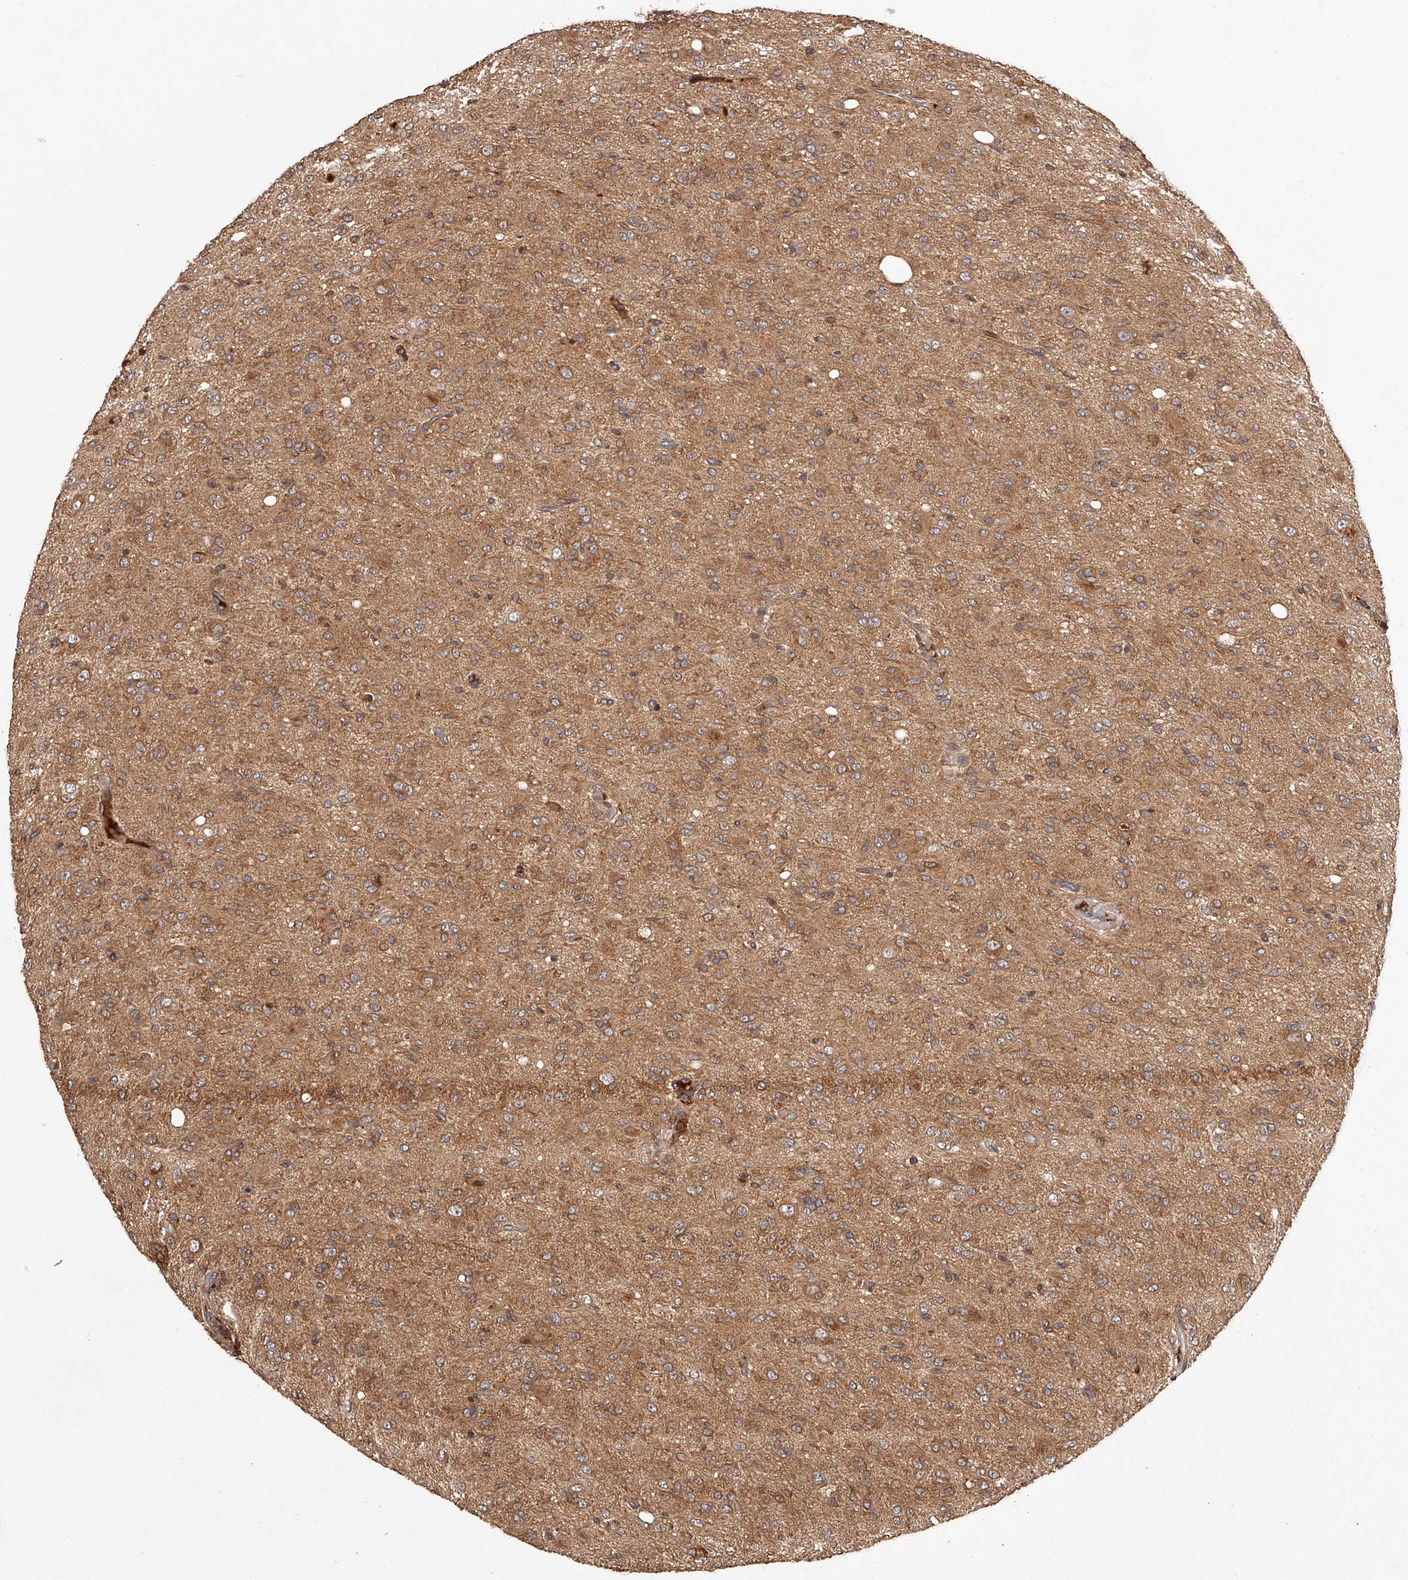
{"staining": {"intensity": "moderate", "quantity": ">75%", "location": "cytoplasmic/membranous"}, "tissue": "glioma", "cell_type": "Tumor cells", "image_type": "cancer", "snomed": [{"axis": "morphology", "description": "Glioma, malignant, High grade"}, {"axis": "topography", "description": "Brain"}], "caption": "Immunohistochemical staining of human malignant glioma (high-grade) exhibits moderate cytoplasmic/membranous protein positivity in about >75% of tumor cells.", "gene": "CRYZL1", "patient": {"sex": "female", "age": 59}}